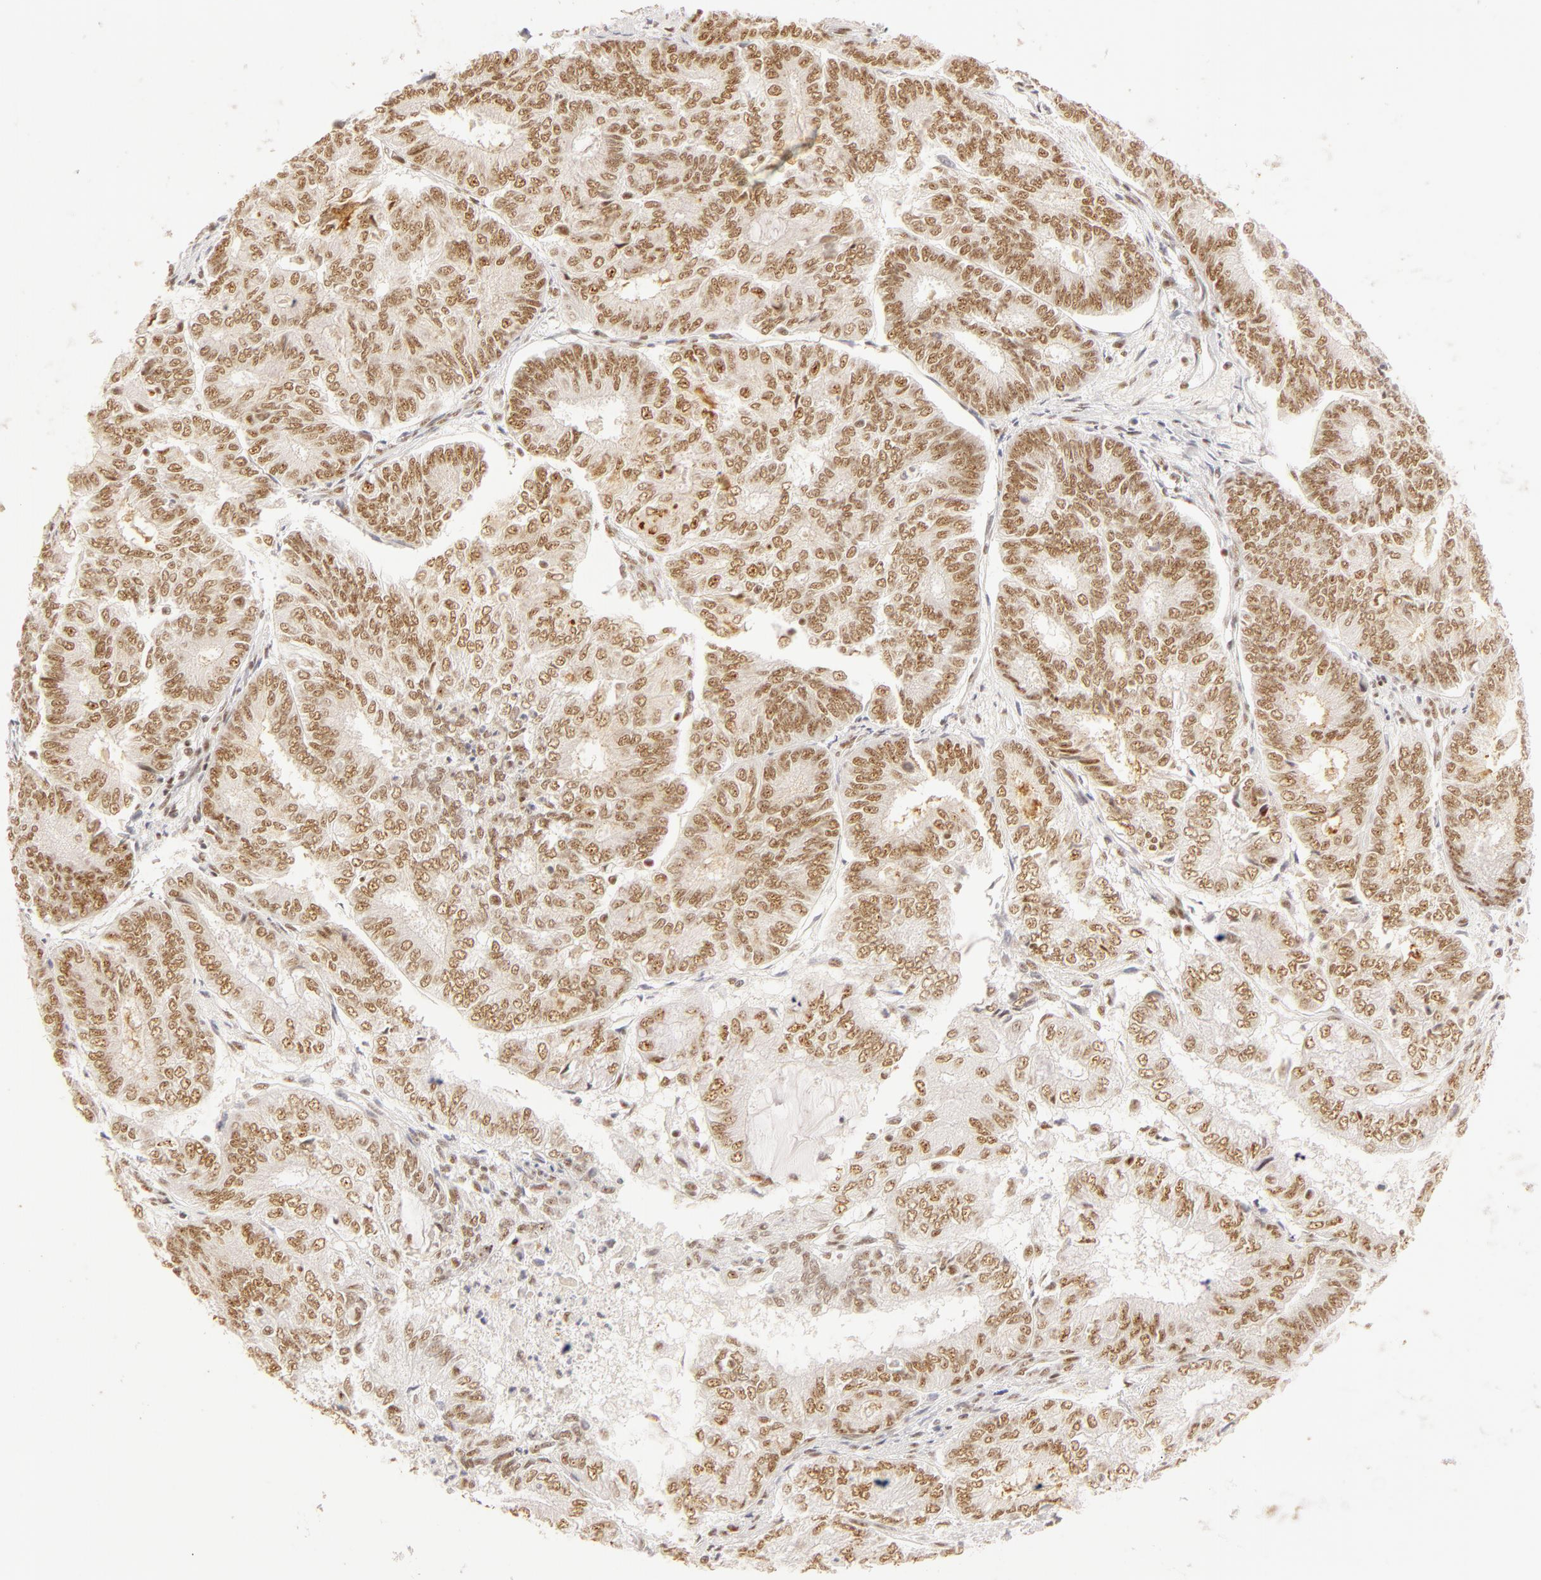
{"staining": {"intensity": "moderate", "quantity": ">75%", "location": "nuclear"}, "tissue": "endometrial cancer", "cell_type": "Tumor cells", "image_type": "cancer", "snomed": [{"axis": "morphology", "description": "Adenocarcinoma, NOS"}, {"axis": "topography", "description": "Endometrium"}], "caption": "A photomicrograph of adenocarcinoma (endometrial) stained for a protein displays moderate nuclear brown staining in tumor cells. (DAB (3,3'-diaminobenzidine) IHC with brightfield microscopy, high magnification).", "gene": "RBM39", "patient": {"sex": "female", "age": 59}}